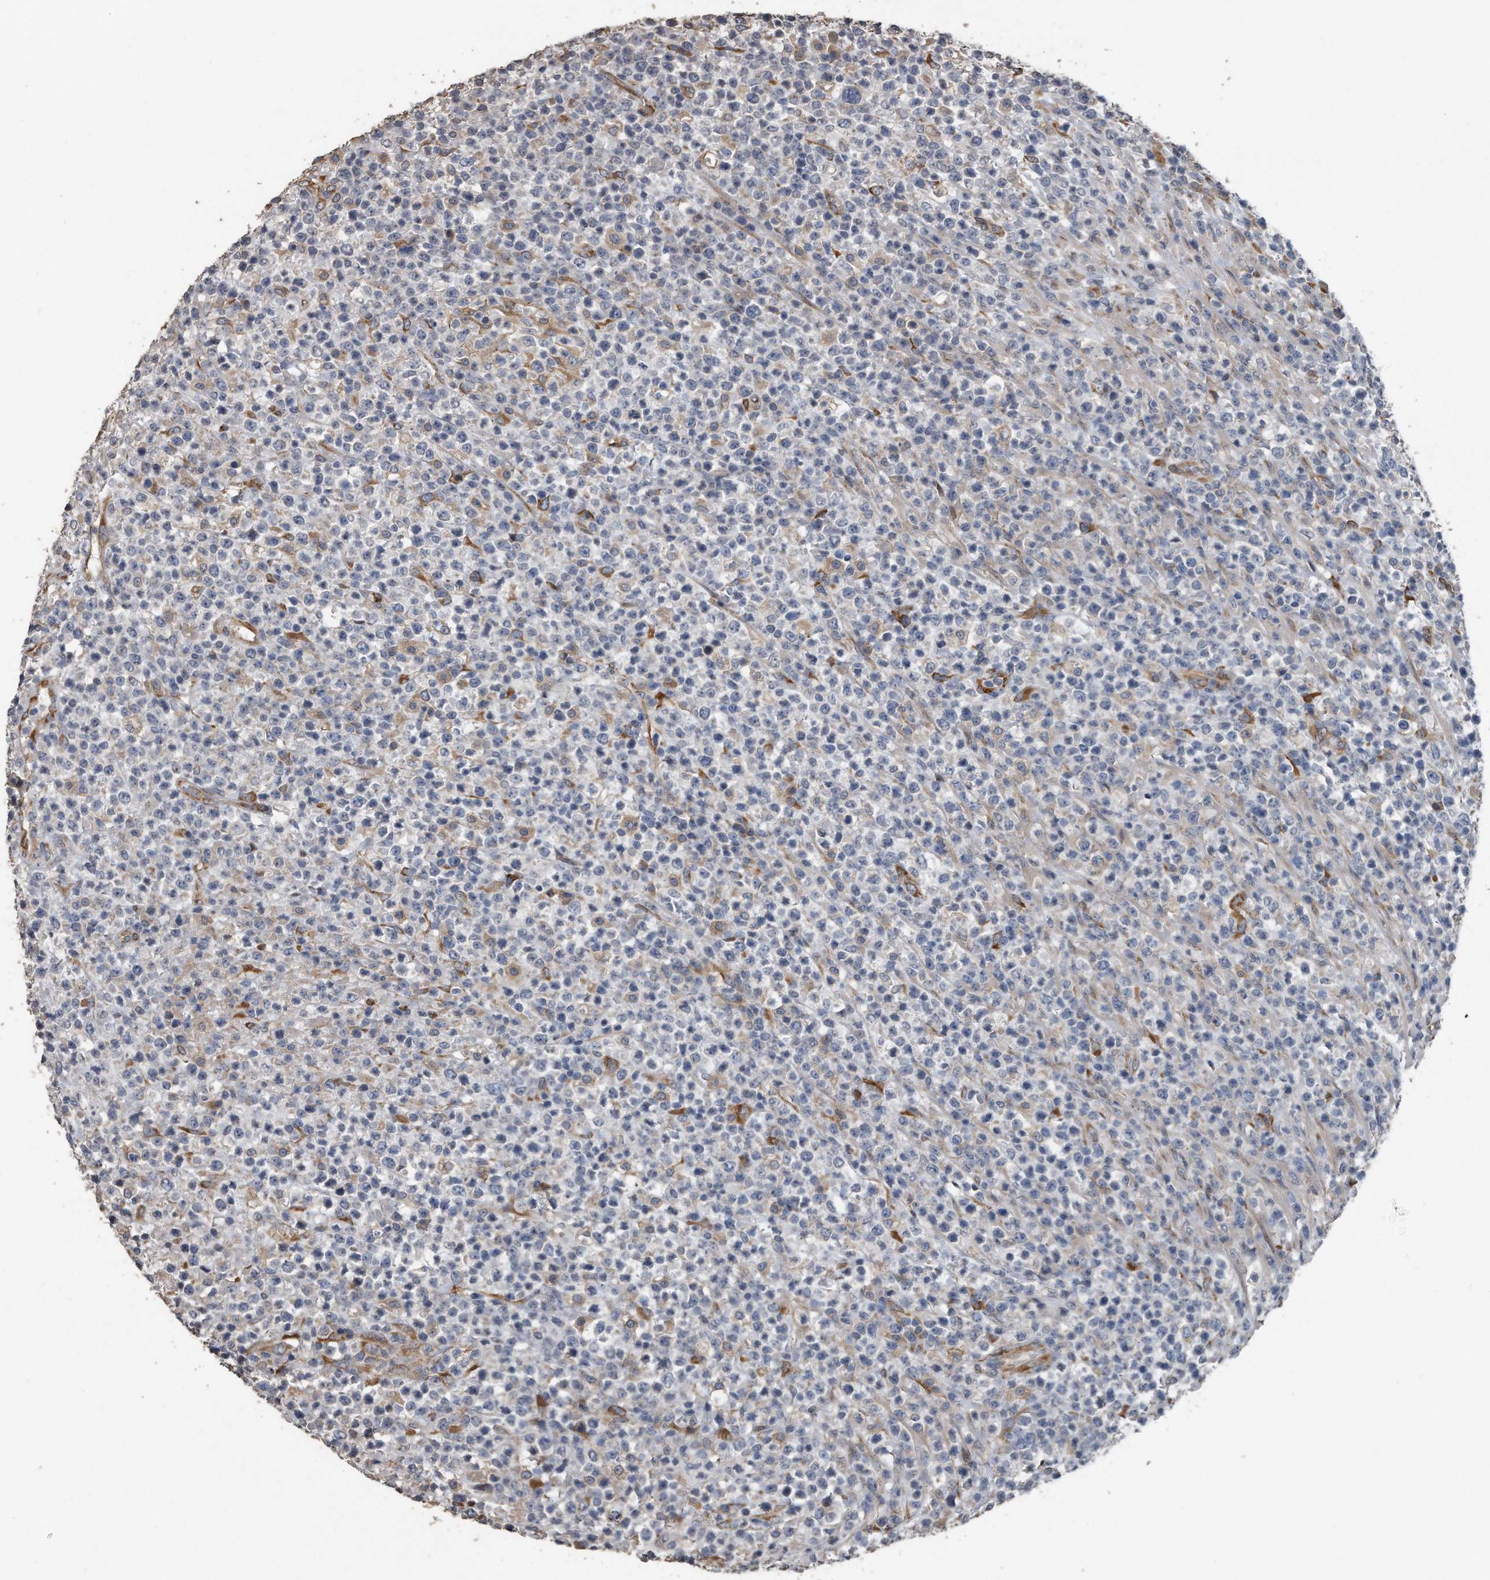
{"staining": {"intensity": "negative", "quantity": "none", "location": "none"}, "tissue": "lymphoma", "cell_type": "Tumor cells", "image_type": "cancer", "snomed": [{"axis": "morphology", "description": "Malignant lymphoma, non-Hodgkin's type, High grade"}, {"axis": "topography", "description": "Colon"}], "caption": "A histopathology image of human high-grade malignant lymphoma, non-Hodgkin's type is negative for staining in tumor cells.", "gene": "PCLO", "patient": {"sex": "female", "age": 53}}